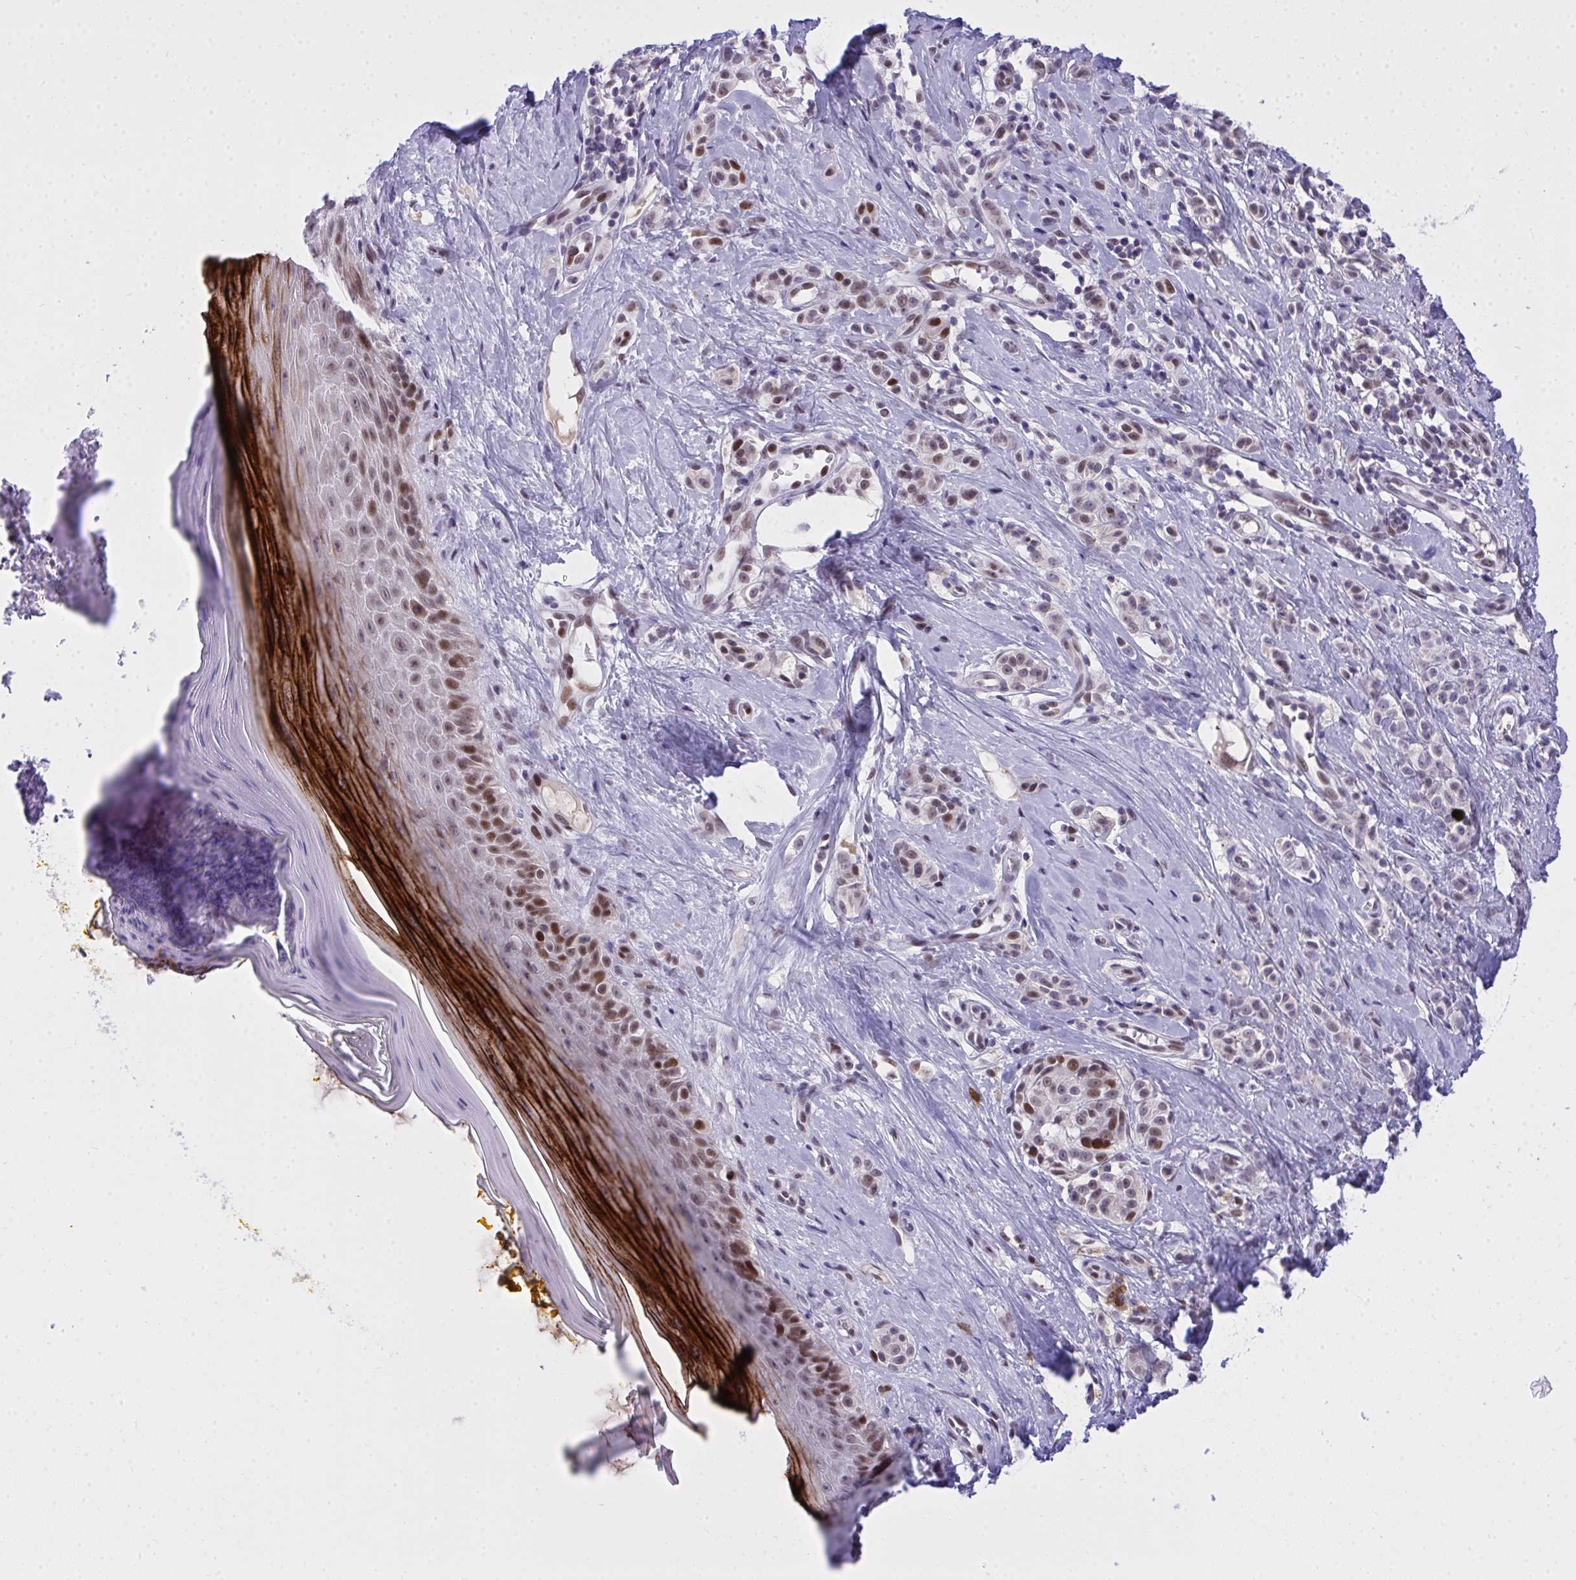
{"staining": {"intensity": "moderate", "quantity": "25%-75%", "location": "nuclear"}, "tissue": "melanoma", "cell_type": "Tumor cells", "image_type": "cancer", "snomed": [{"axis": "morphology", "description": "Malignant melanoma, NOS"}, {"axis": "topography", "description": "Skin"}], "caption": "An image of human melanoma stained for a protein displays moderate nuclear brown staining in tumor cells.", "gene": "TEAD4", "patient": {"sex": "male", "age": 74}}